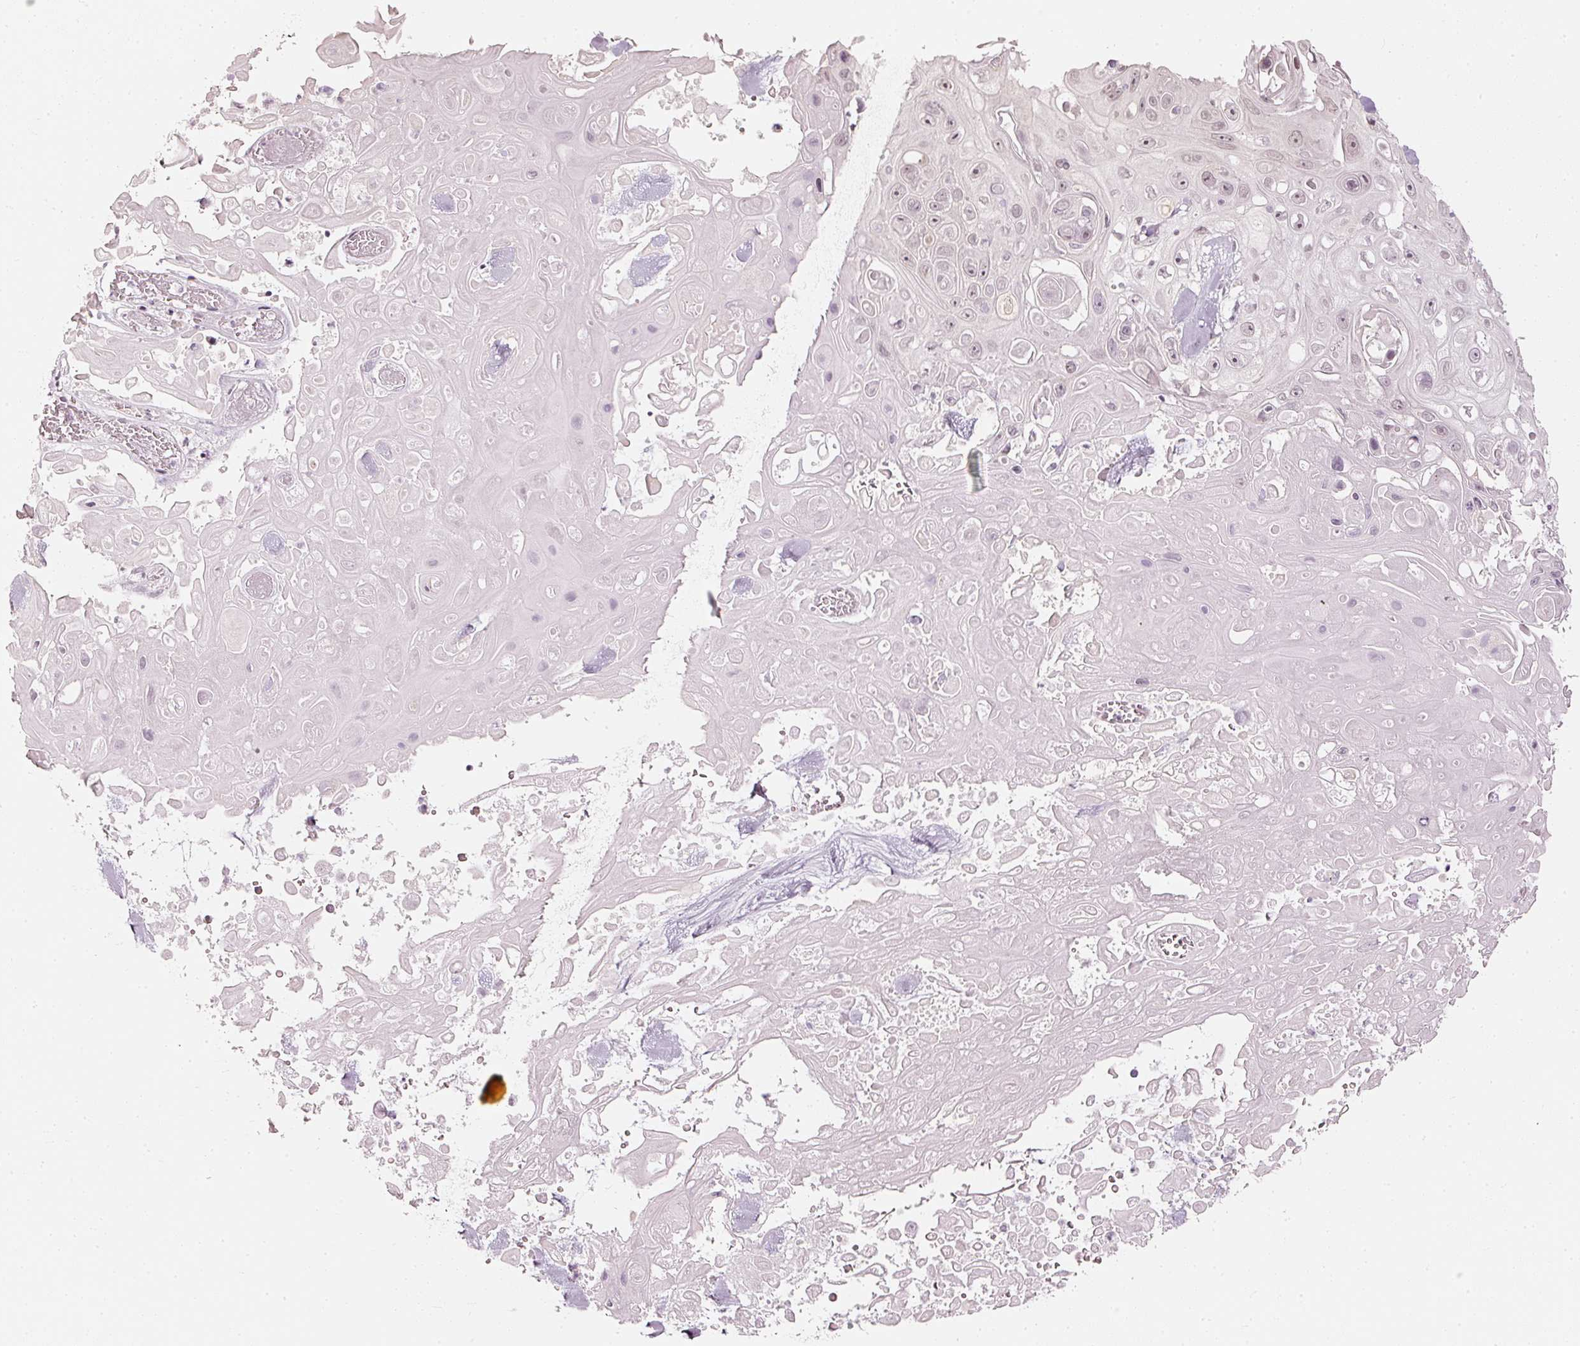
{"staining": {"intensity": "negative", "quantity": "none", "location": "none"}, "tissue": "skin cancer", "cell_type": "Tumor cells", "image_type": "cancer", "snomed": [{"axis": "morphology", "description": "Squamous cell carcinoma, NOS"}, {"axis": "topography", "description": "Skin"}], "caption": "Human squamous cell carcinoma (skin) stained for a protein using IHC exhibits no positivity in tumor cells.", "gene": "DRD2", "patient": {"sex": "male", "age": 82}}